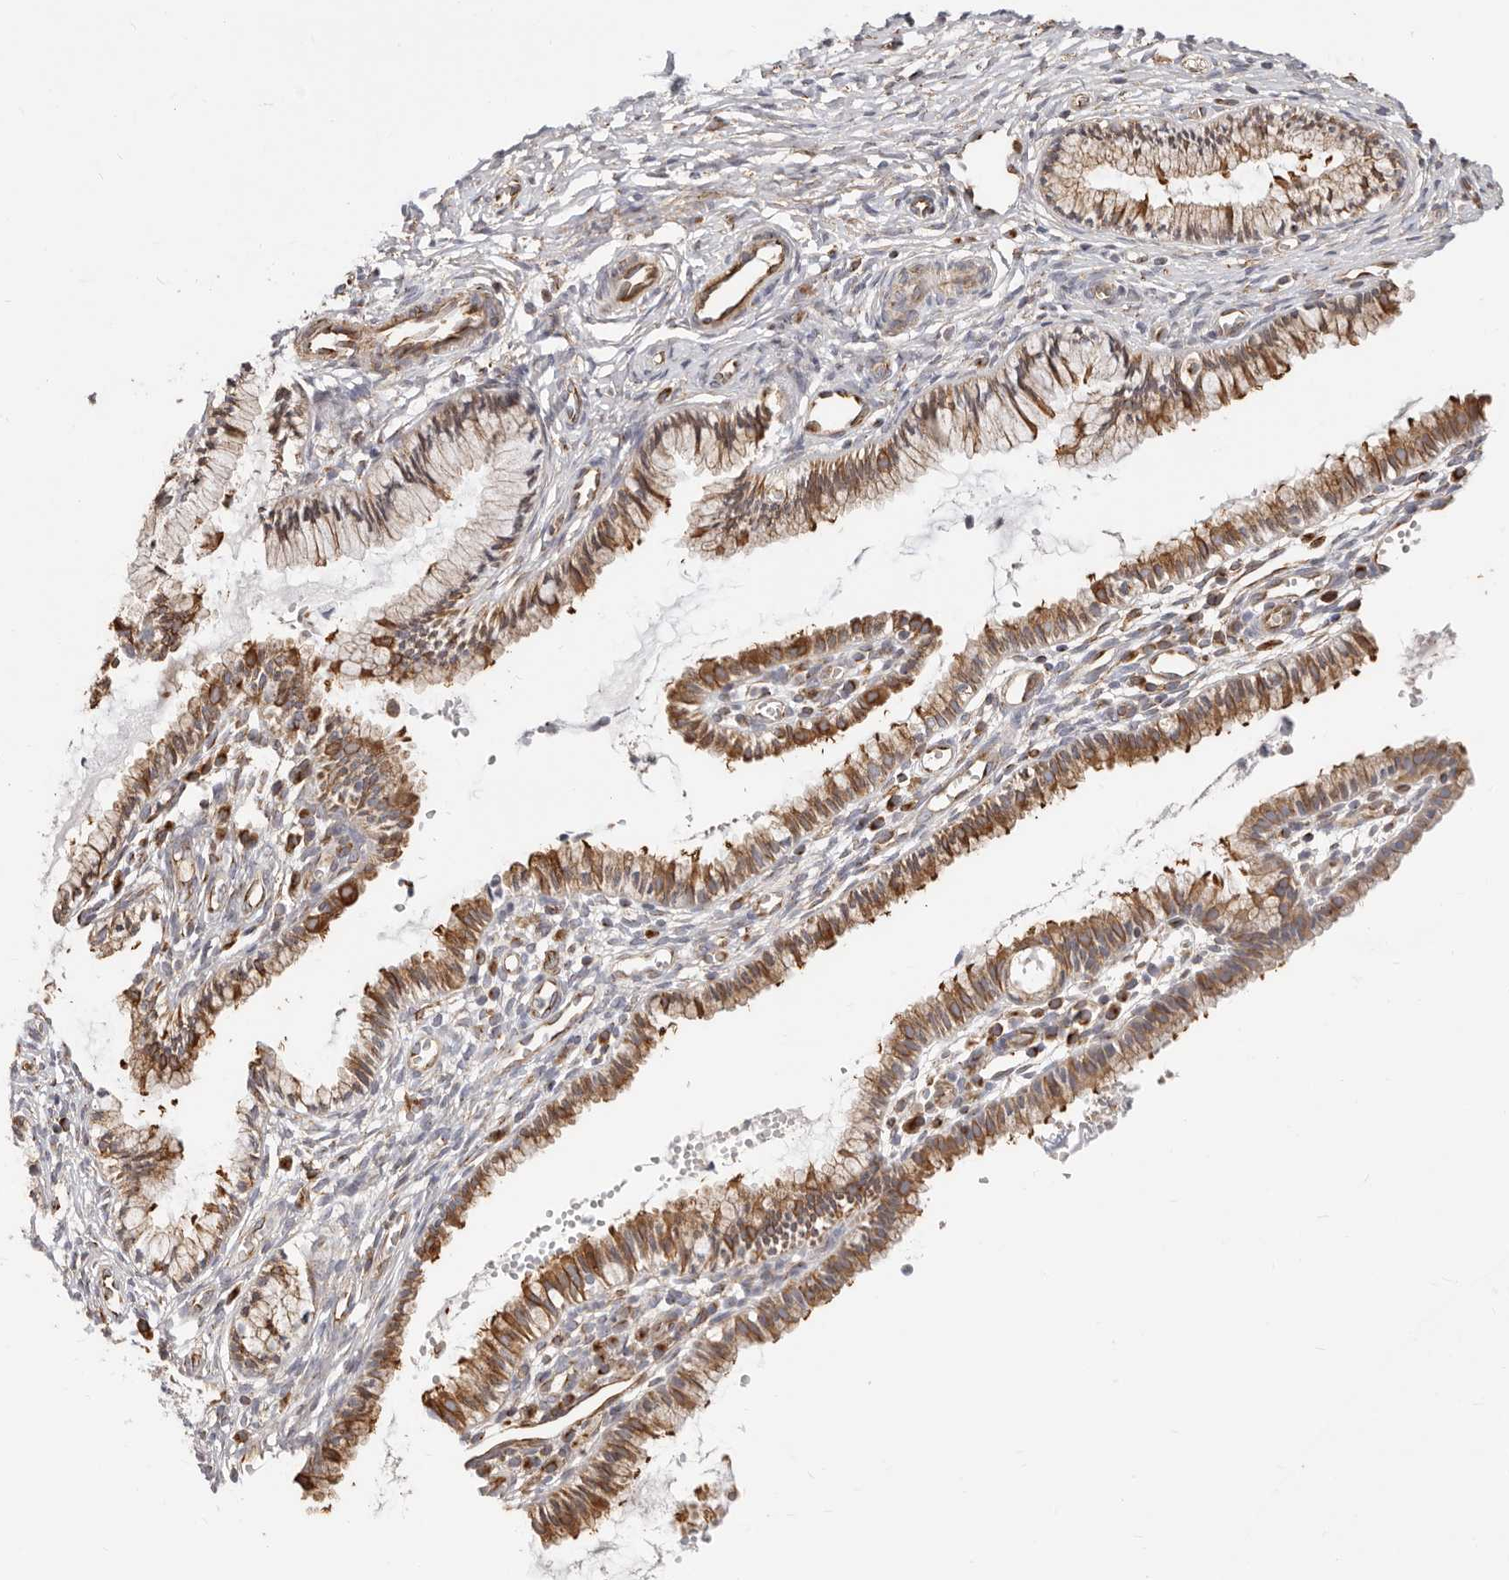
{"staining": {"intensity": "moderate", "quantity": ">75%", "location": "cytoplasmic/membranous"}, "tissue": "cervix", "cell_type": "Glandular cells", "image_type": "normal", "snomed": [{"axis": "morphology", "description": "Normal tissue, NOS"}, {"axis": "topography", "description": "Cervix"}], "caption": "Protein analysis of benign cervix demonstrates moderate cytoplasmic/membranous positivity in approximately >75% of glandular cells.", "gene": "DTNBP1", "patient": {"sex": "female", "age": 27}}